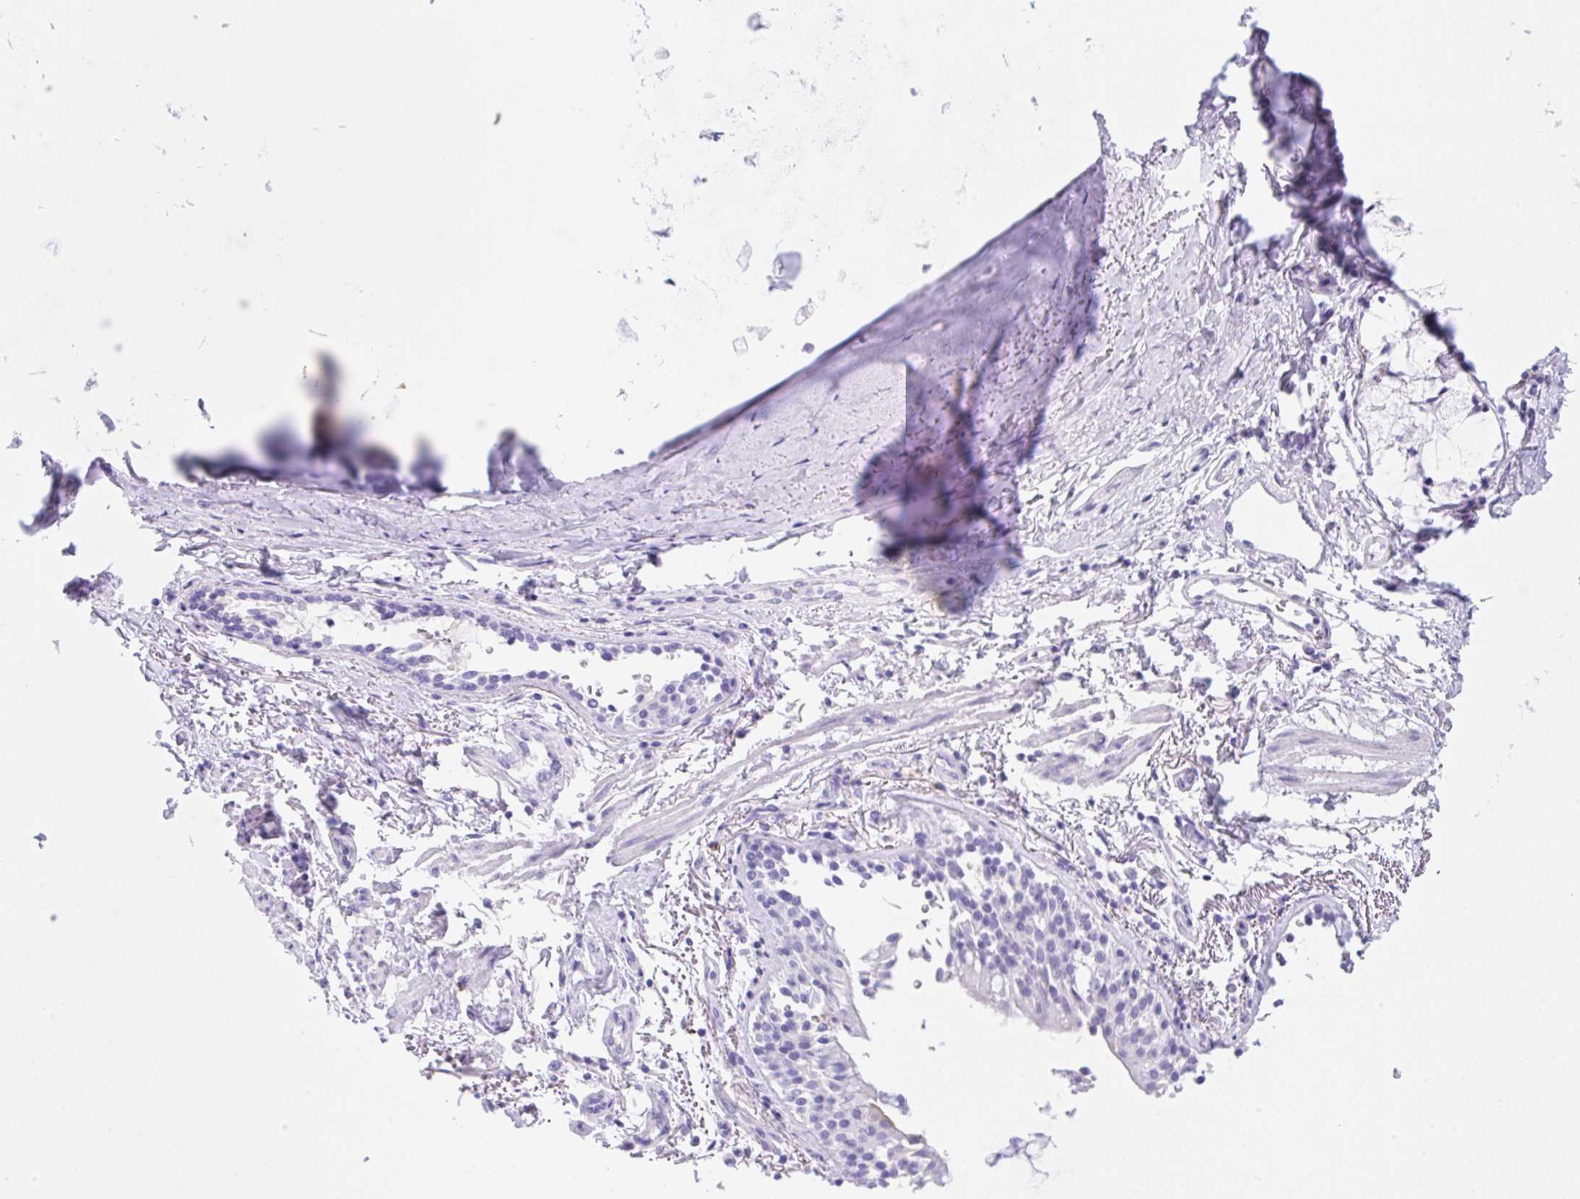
{"staining": {"intensity": "negative", "quantity": "none", "location": "none"}, "tissue": "bronchus", "cell_type": "Respiratory epithelial cells", "image_type": "normal", "snomed": [{"axis": "morphology", "description": "Normal tissue, NOS"}, {"axis": "topography", "description": "Bronchus"}], "caption": "The histopathology image demonstrates no significant expression in respiratory epithelial cells of bronchus.", "gene": "KLK8", "patient": {"sex": "male", "age": 70}}